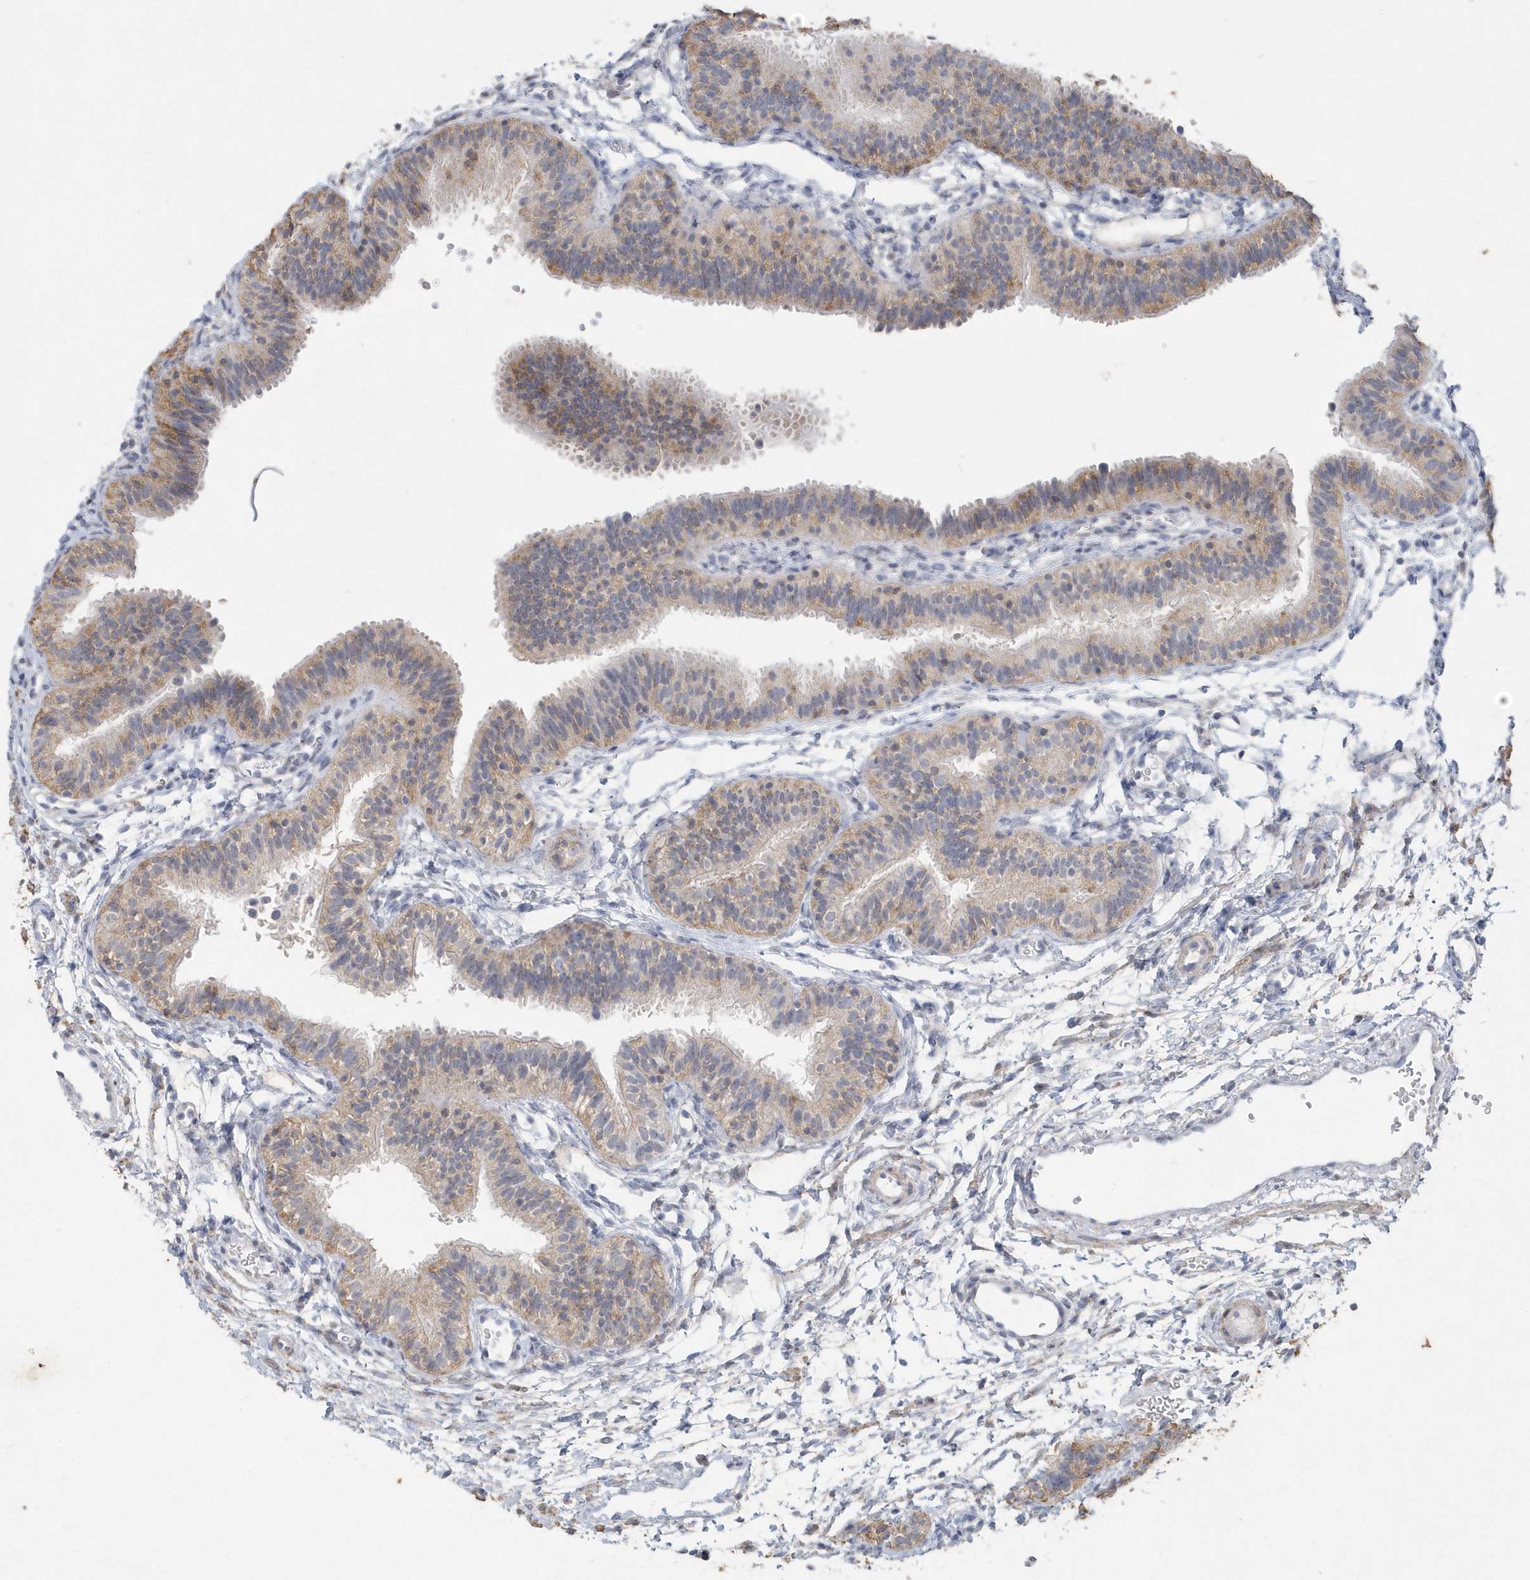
{"staining": {"intensity": "weak", "quantity": "25%-75%", "location": "cytoplasmic/membranous"}, "tissue": "fallopian tube", "cell_type": "Glandular cells", "image_type": "normal", "snomed": [{"axis": "morphology", "description": "Normal tissue, NOS"}, {"axis": "topography", "description": "Fallopian tube"}], "caption": "An immunohistochemistry (IHC) photomicrograph of normal tissue is shown. Protein staining in brown shows weak cytoplasmic/membranous positivity in fallopian tube within glandular cells.", "gene": "PDCD1", "patient": {"sex": "female", "age": 35}}